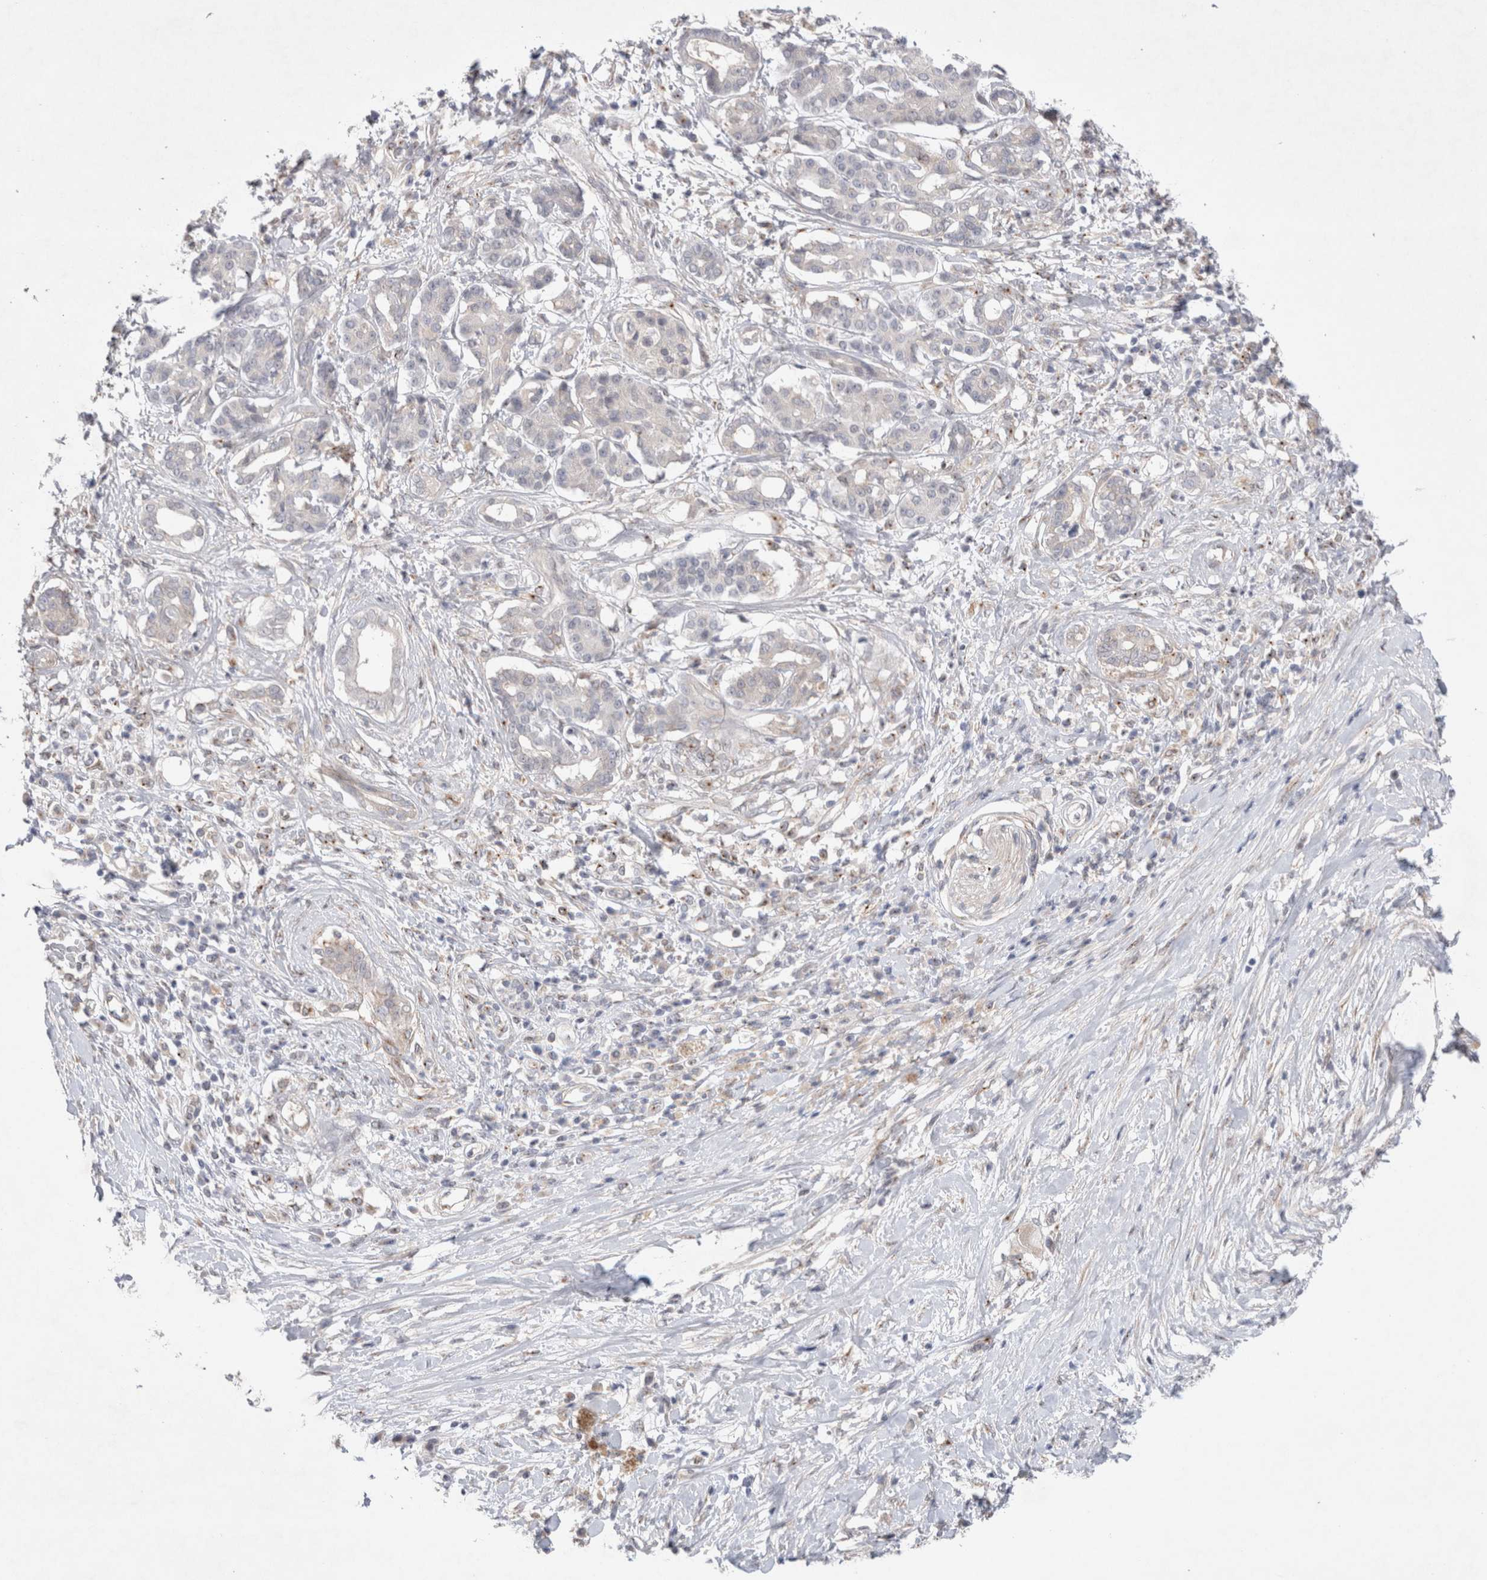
{"staining": {"intensity": "negative", "quantity": "none", "location": "none"}, "tissue": "pancreatic cancer", "cell_type": "Tumor cells", "image_type": "cancer", "snomed": [{"axis": "morphology", "description": "Adenocarcinoma, NOS"}, {"axis": "topography", "description": "Pancreas"}], "caption": "The IHC histopathology image has no significant positivity in tumor cells of adenocarcinoma (pancreatic) tissue.", "gene": "BICD2", "patient": {"sex": "female", "age": 56}}